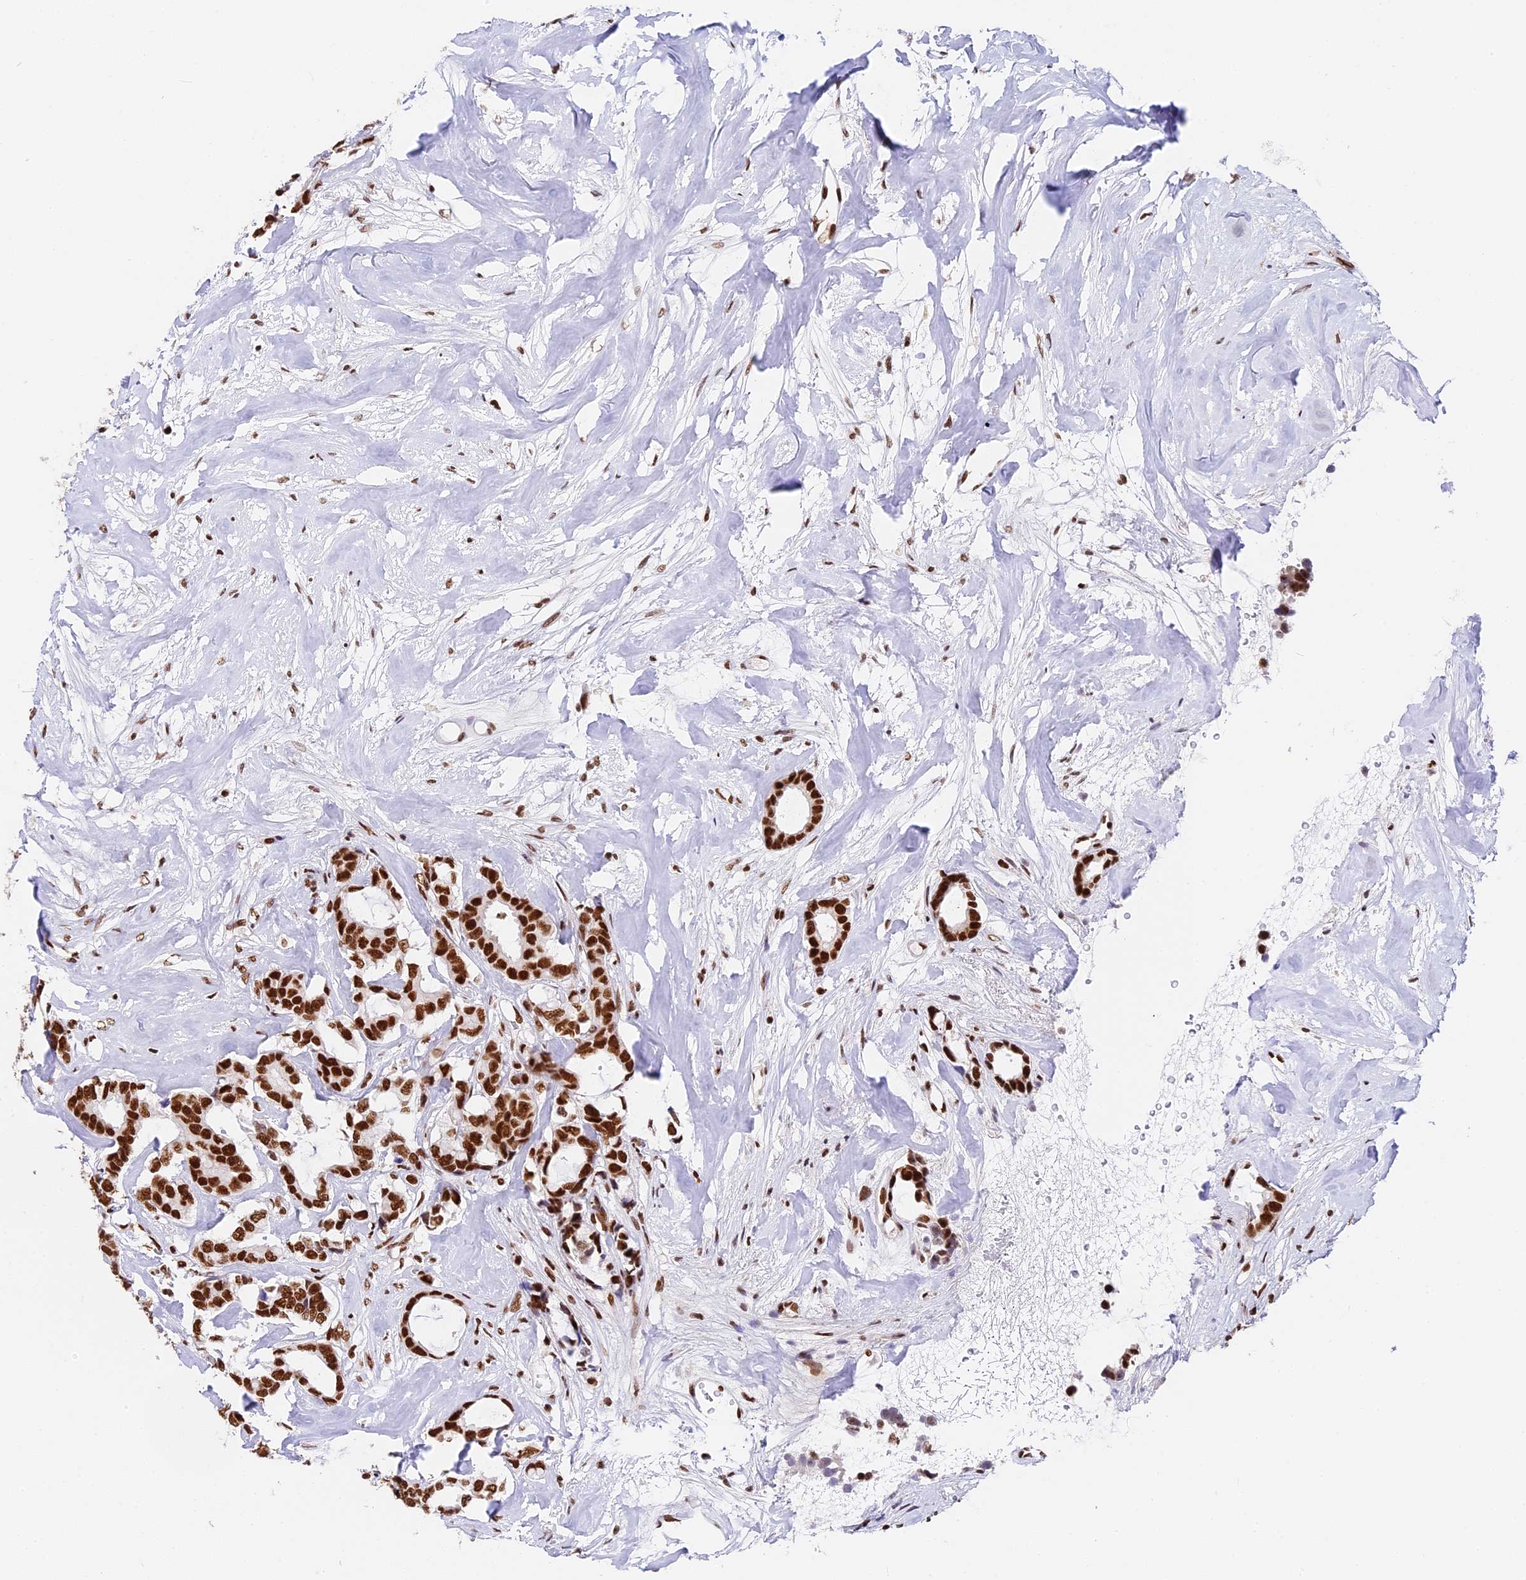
{"staining": {"intensity": "strong", "quantity": ">75%", "location": "nuclear"}, "tissue": "breast cancer", "cell_type": "Tumor cells", "image_type": "cancer", "snomed": [{"axis": "morphology", "description": "Duct carcinoma"}, {"axis": "topography", "description": "Breast"}], "caption": "A high amount of strong nuclear staining is identified in about >75% of tumor cells in breast intraductal carcinoma tissue. (Stains: DAB (3,3'-diaminobenzidine) in brown, nuclei in blue, Microscopy: brightfield microscopy at high magnification).", "gene": "SBNO1", "patient": {"sex": "female", "age": 87}}